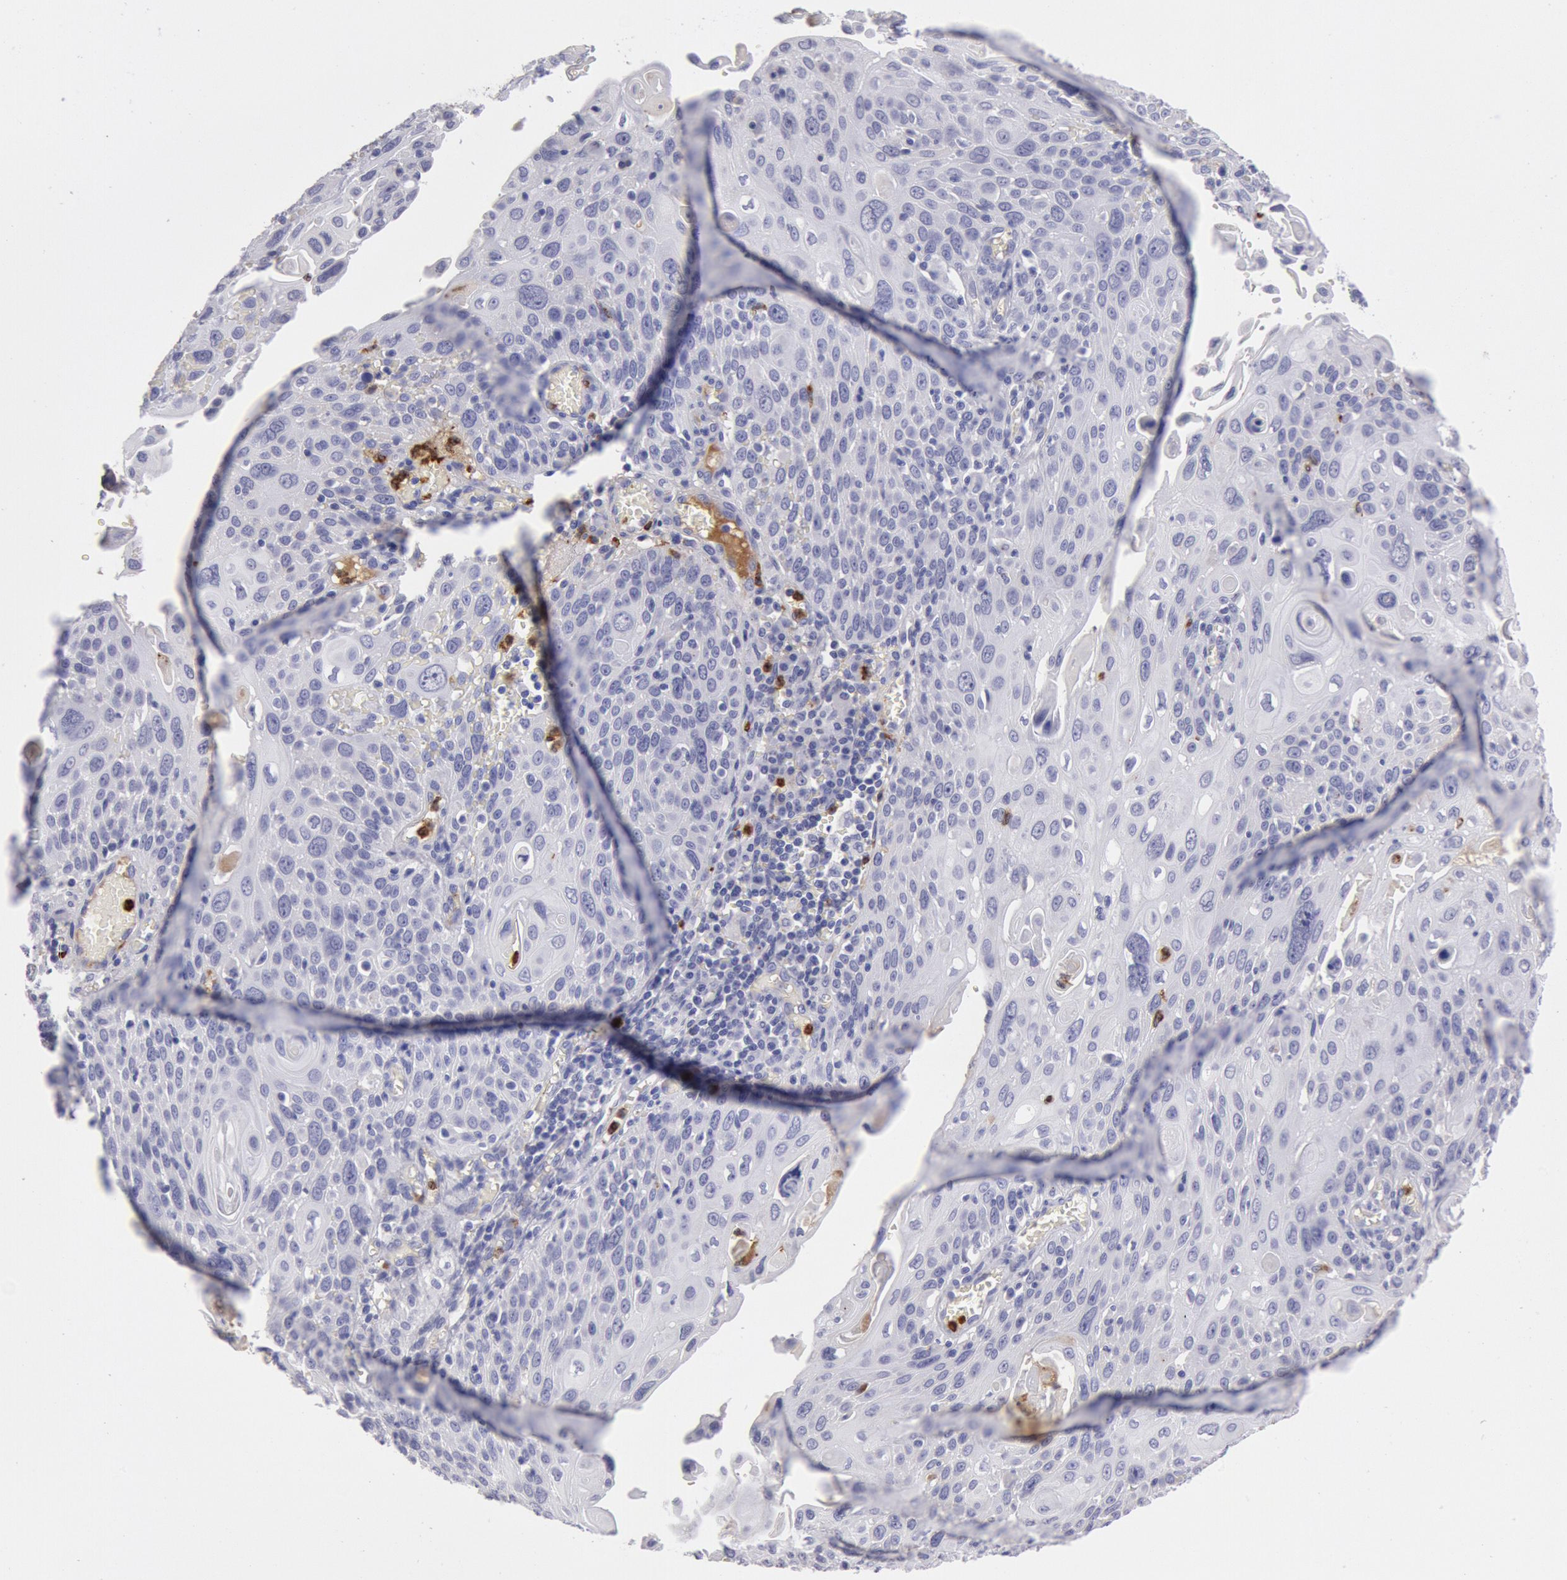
{"staining": {"intensity": "negative", "quantity": "none", "location": "none"}, "tissue": "cervical cancer", "cell_type": "Tumor cells", "image_type": "cancer", "snomed": [{"axis": "morphology", "description": "Squamous cell carcinoma, NOS"}, {"axis": "topography", "description": "Cervix"}], "caption": "A high-resolution image shows immunohistochemistry staining of cervical cancer (squamous cell carcinoma), which exhibits no significant positivity in tumor cells. The staining was performed using DAB to visualize the protein expression in brown, while the nuclei were stained in blue with hematoxylin (Magnification: 20x).", "gene": "FCN1", "patient": {"sex": "female", "age": 54}}